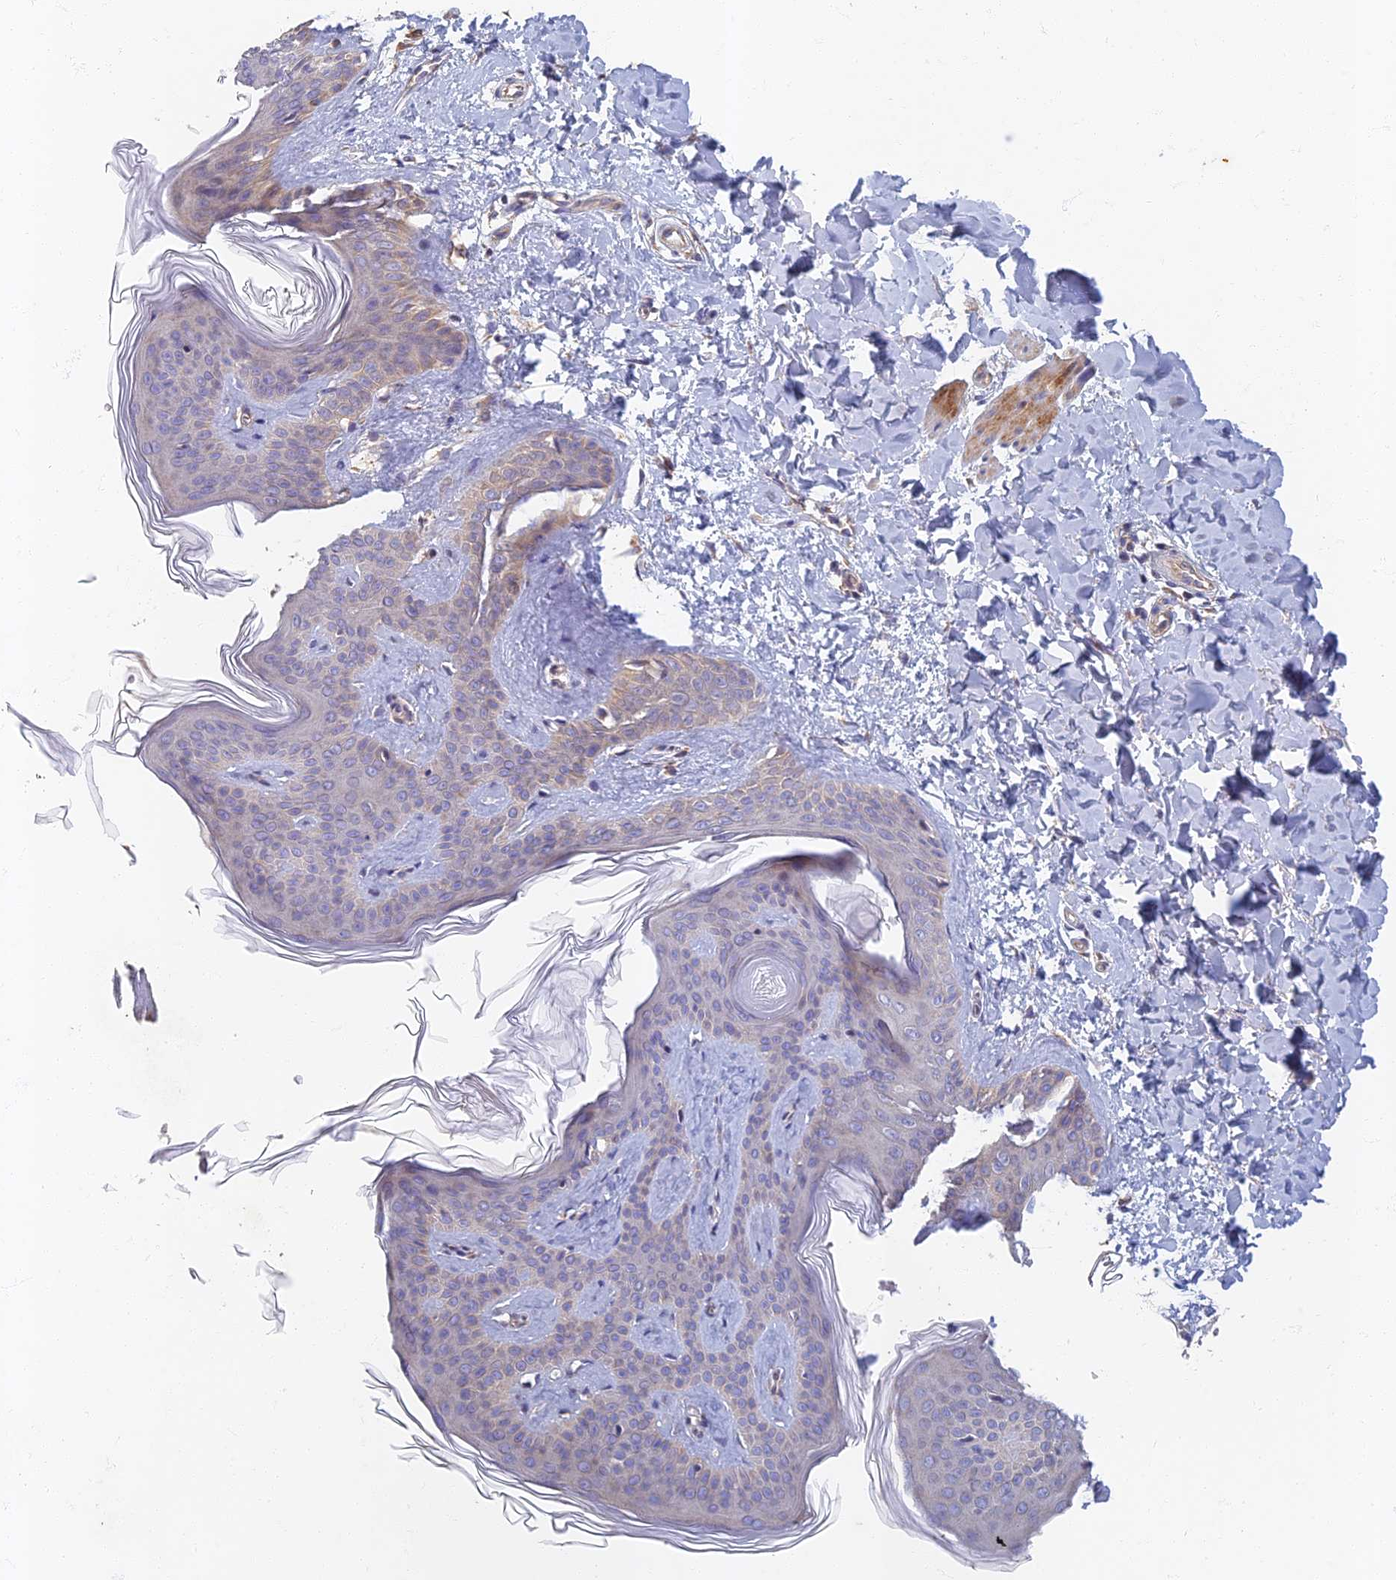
{"staining": {"intensity": "negative", "quantity": "none", "location": "none"}, "tissue": "skin", "cell_type": "Fibroblasts", "image_type": "normal", "snomed": [{"axis": "morphology", "description": "Normal tissue, NOS"}, {"axis": "topography", "description": "Skin"}], "caption": "Immunohistochemistry (IHC) of normal human skin displays no positivity in fibroblasts. (DAB (3,3'-diaminobenzidine) IHC visualized using brightfield microscopy, high magnification).", "gene": "SOGA1", "patient": {"sex": "female", "age": 17}}